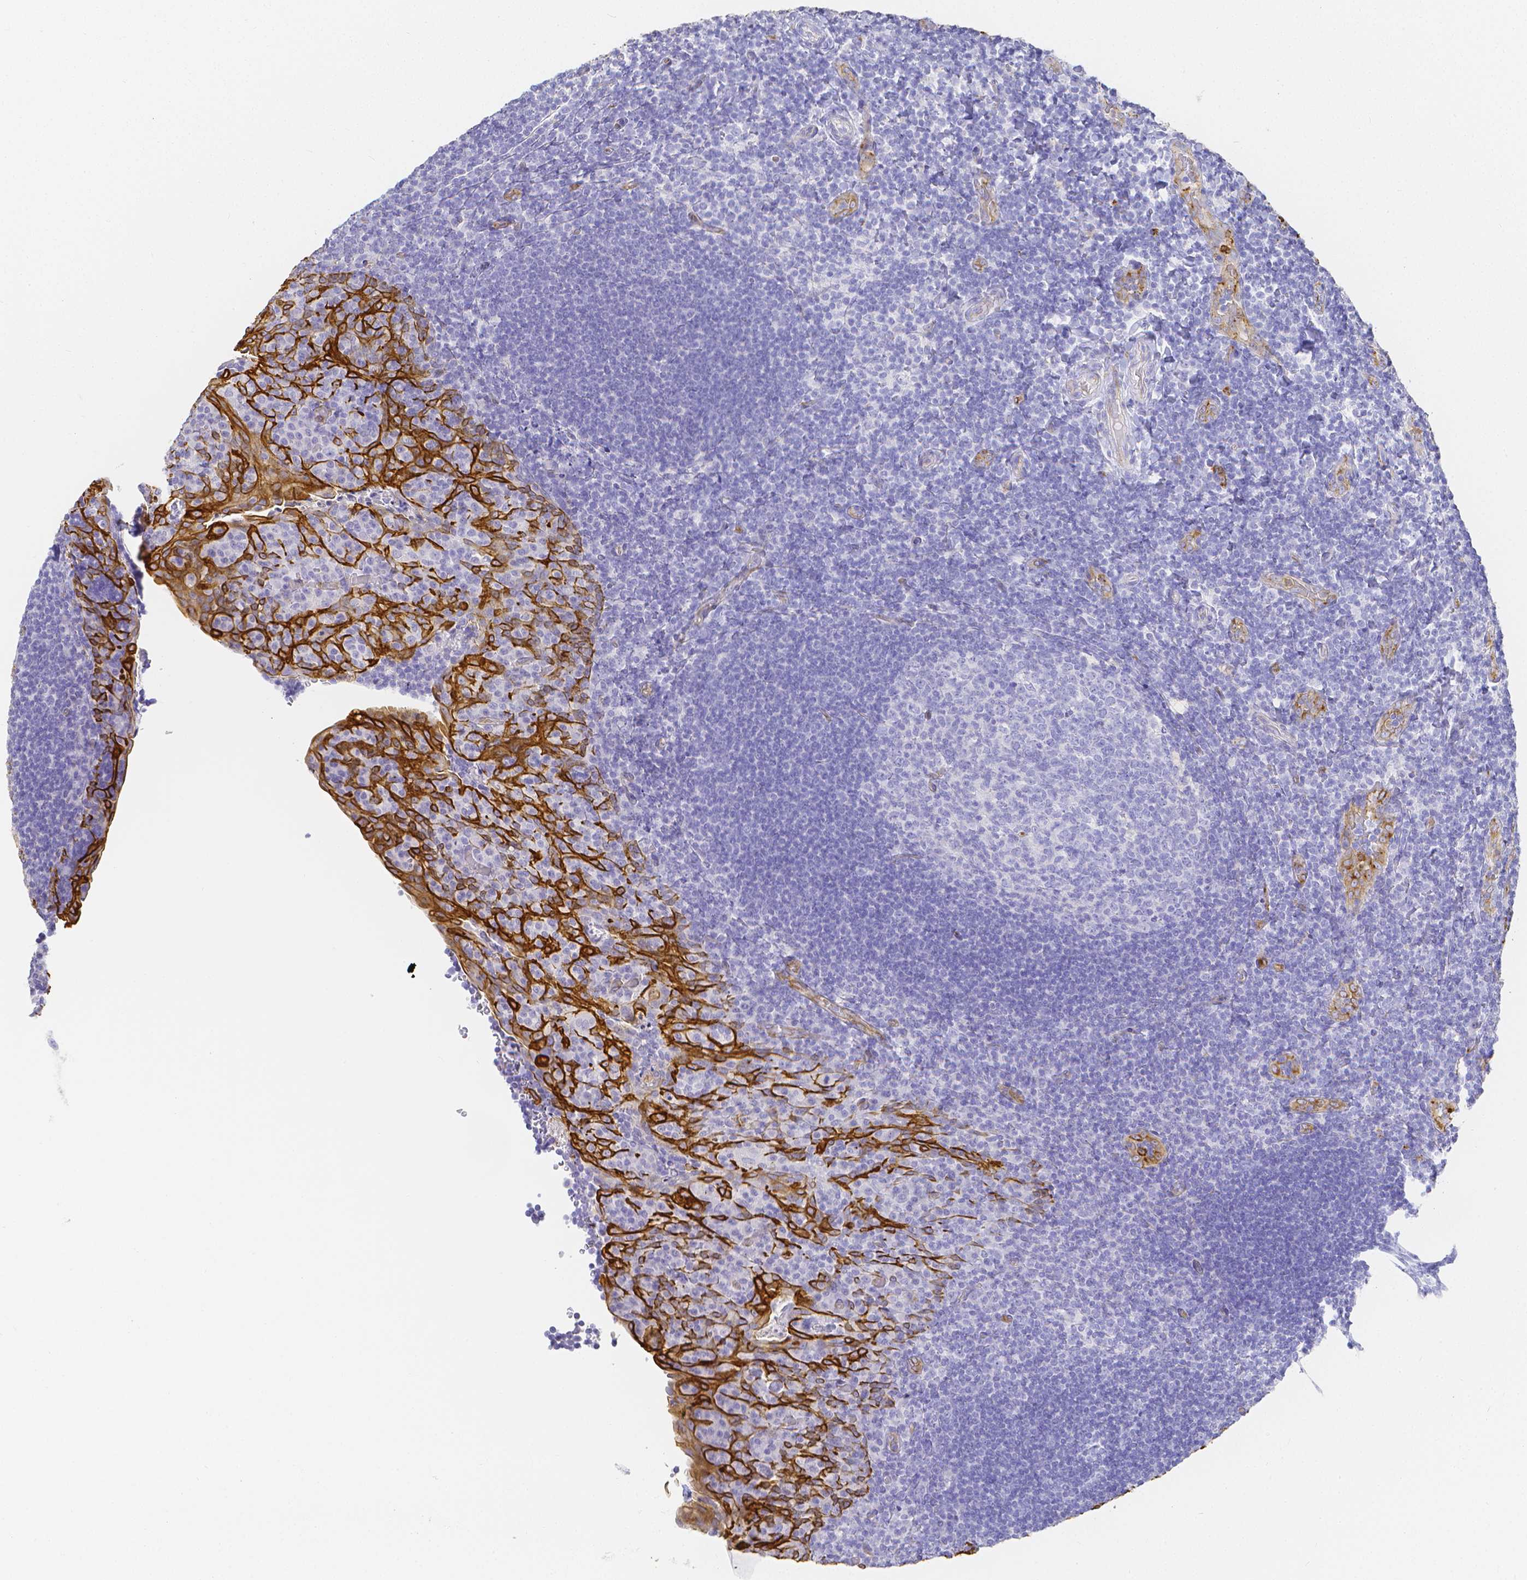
{"staining": {"intensity": "negative", "quantity": "none", "location": "none"}, "tissue": "tonsil", "cell_type": "Germinal center cells", "image_type": "normal", "snomed": [{"axis": "morphology", "description": "Normal tissue, NOS"}, {"axis": "topography", "description": "Tonsil"}], "caption": "Human tonsil stained for a protein using immunohistochemistry (IHC) reveals no expression in germinal center cells.", "gene": "SMURF1", "patient": {"sex": "male", "age": 17}}